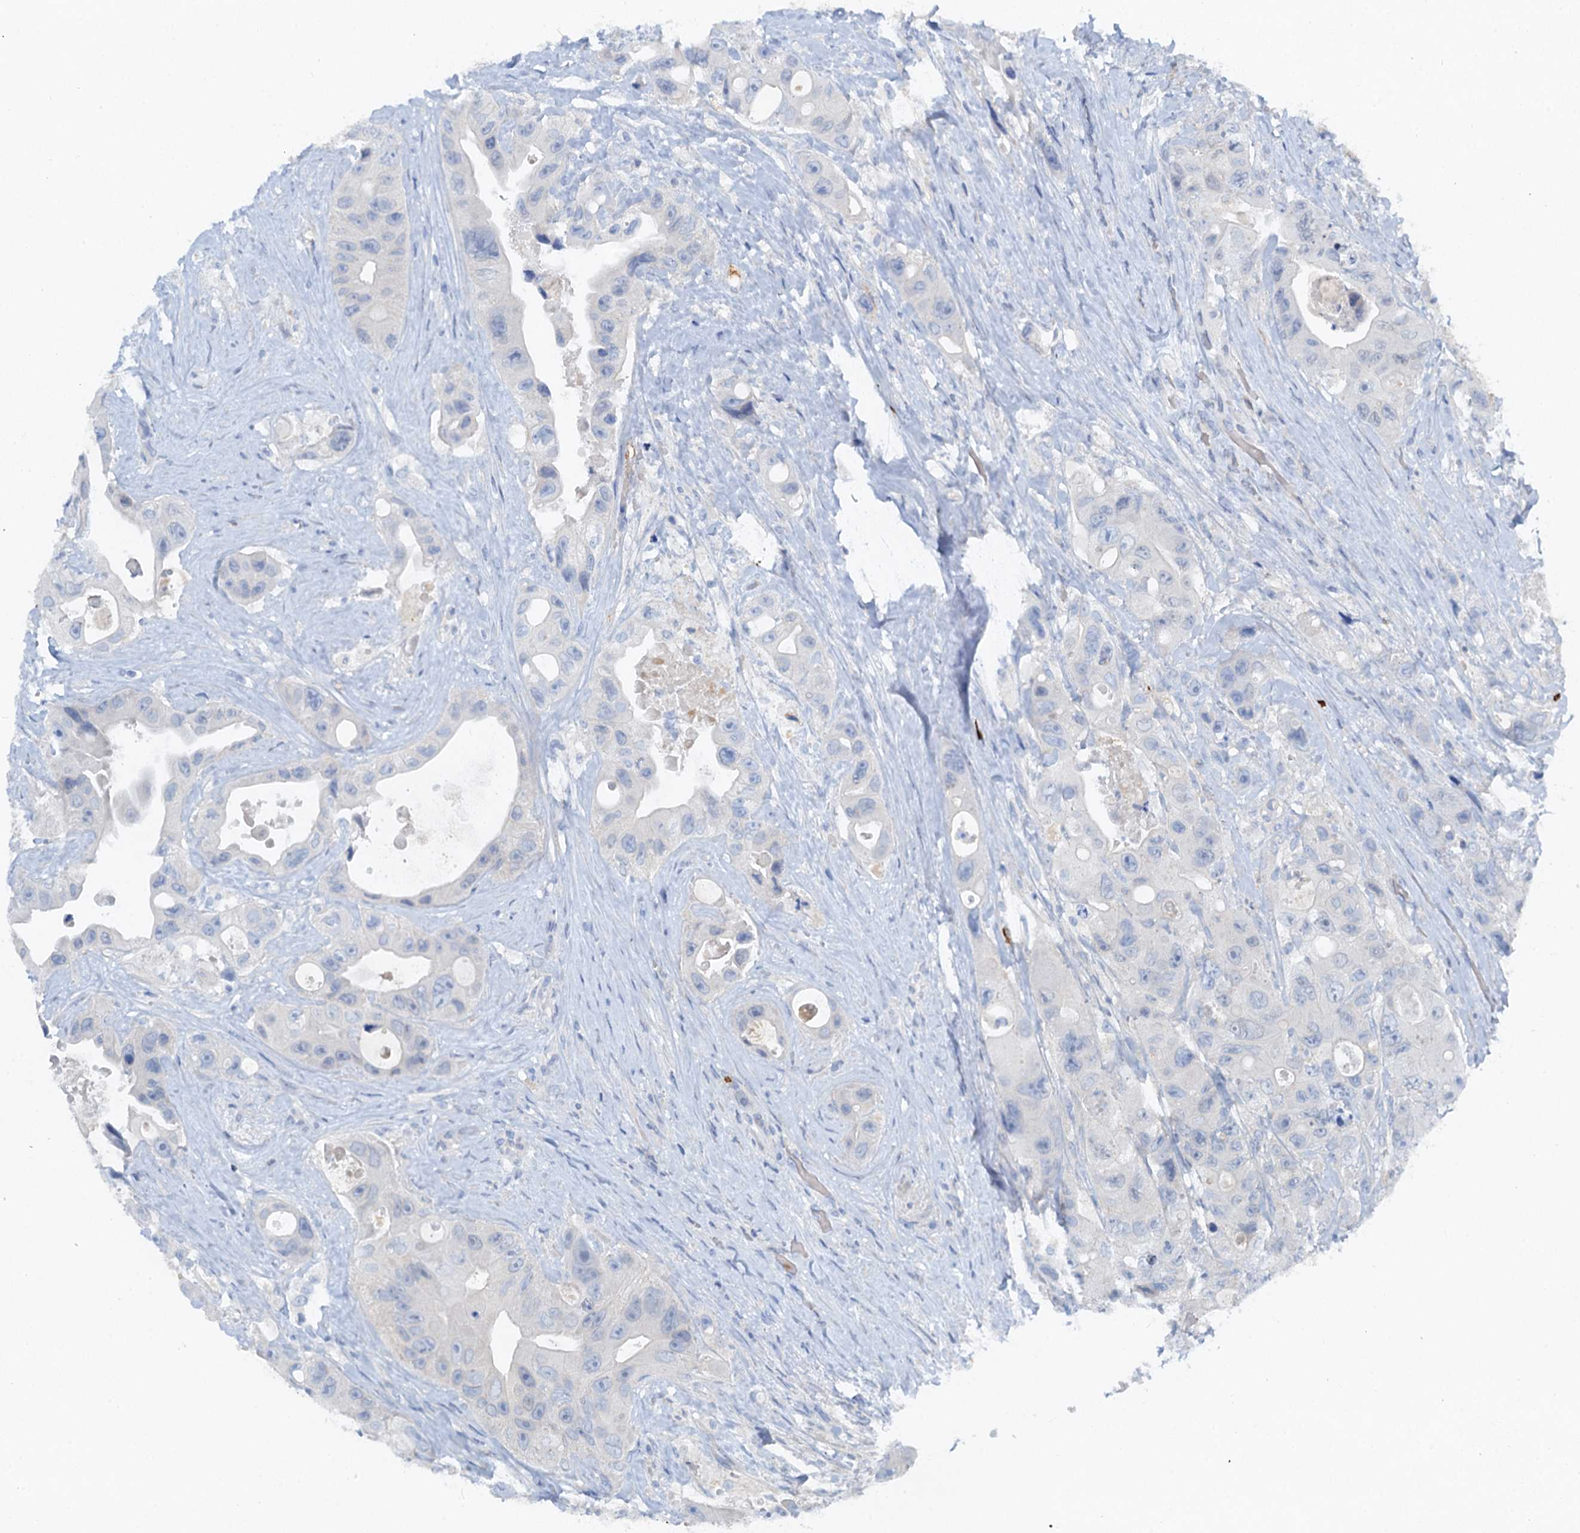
{"staining": {"intensity": "negative", "quantity": "none", "location": "none"}, "tissue": "colorectal cancer", "cell_type": "Tumor cells", "image_type": "cancer", "snomed": [{"axis": "morphology", "description": "Adenocarcinoma, NOS"}, {"axis": "topography", "description": "Colon"}], "caption": "The photomicrograph shows no staining of tumor cells in colorectal cancer (adenocarcinoma).", "gene": "OTOA", "patient": {"sex": "female", "age": 46}}